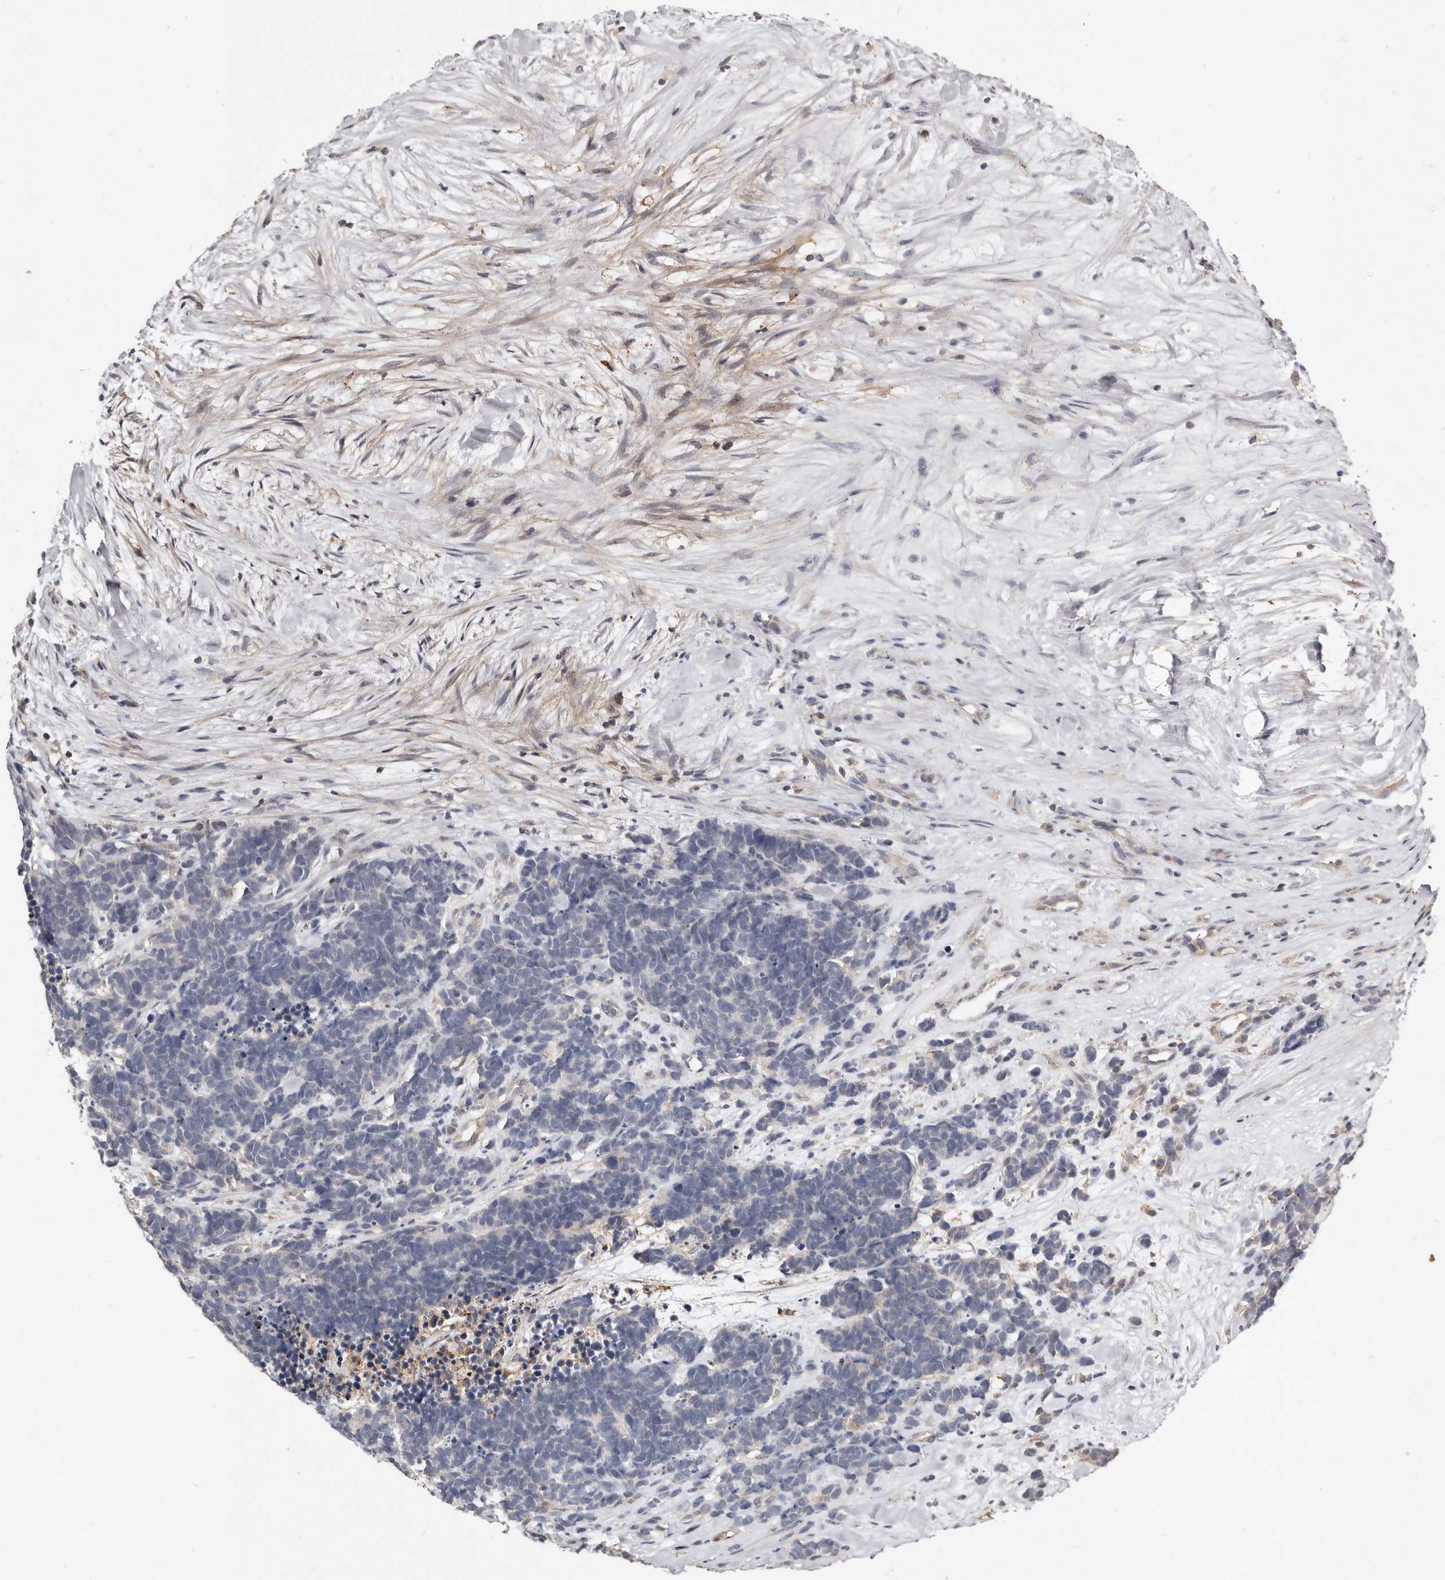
{"staining": {"intensity": "negative", "quantity": "none", "location": "none"}, "tissue": "carcinoid", "cell_type": "Tumor cells", "image_type": "cancer", "snomed": [{"axis": "morphology", "description": "Carcinoma, NOS"}, {"axis": "morphology", "description": "Carcinoid, malignant, NOS"}, {"axis": "topography", "description": "Urinary bladder"}], "caption": "Immunohistochemistry (IHC) of human carcinoid demonstrates no positivity in tumor cells. (DAB (3,3'-diaminobenzidine) IHC visualized using brightfield microscopy, high magnification).", "gene": "KIF26B", "patient": {"sex": "male", "age": 57}}